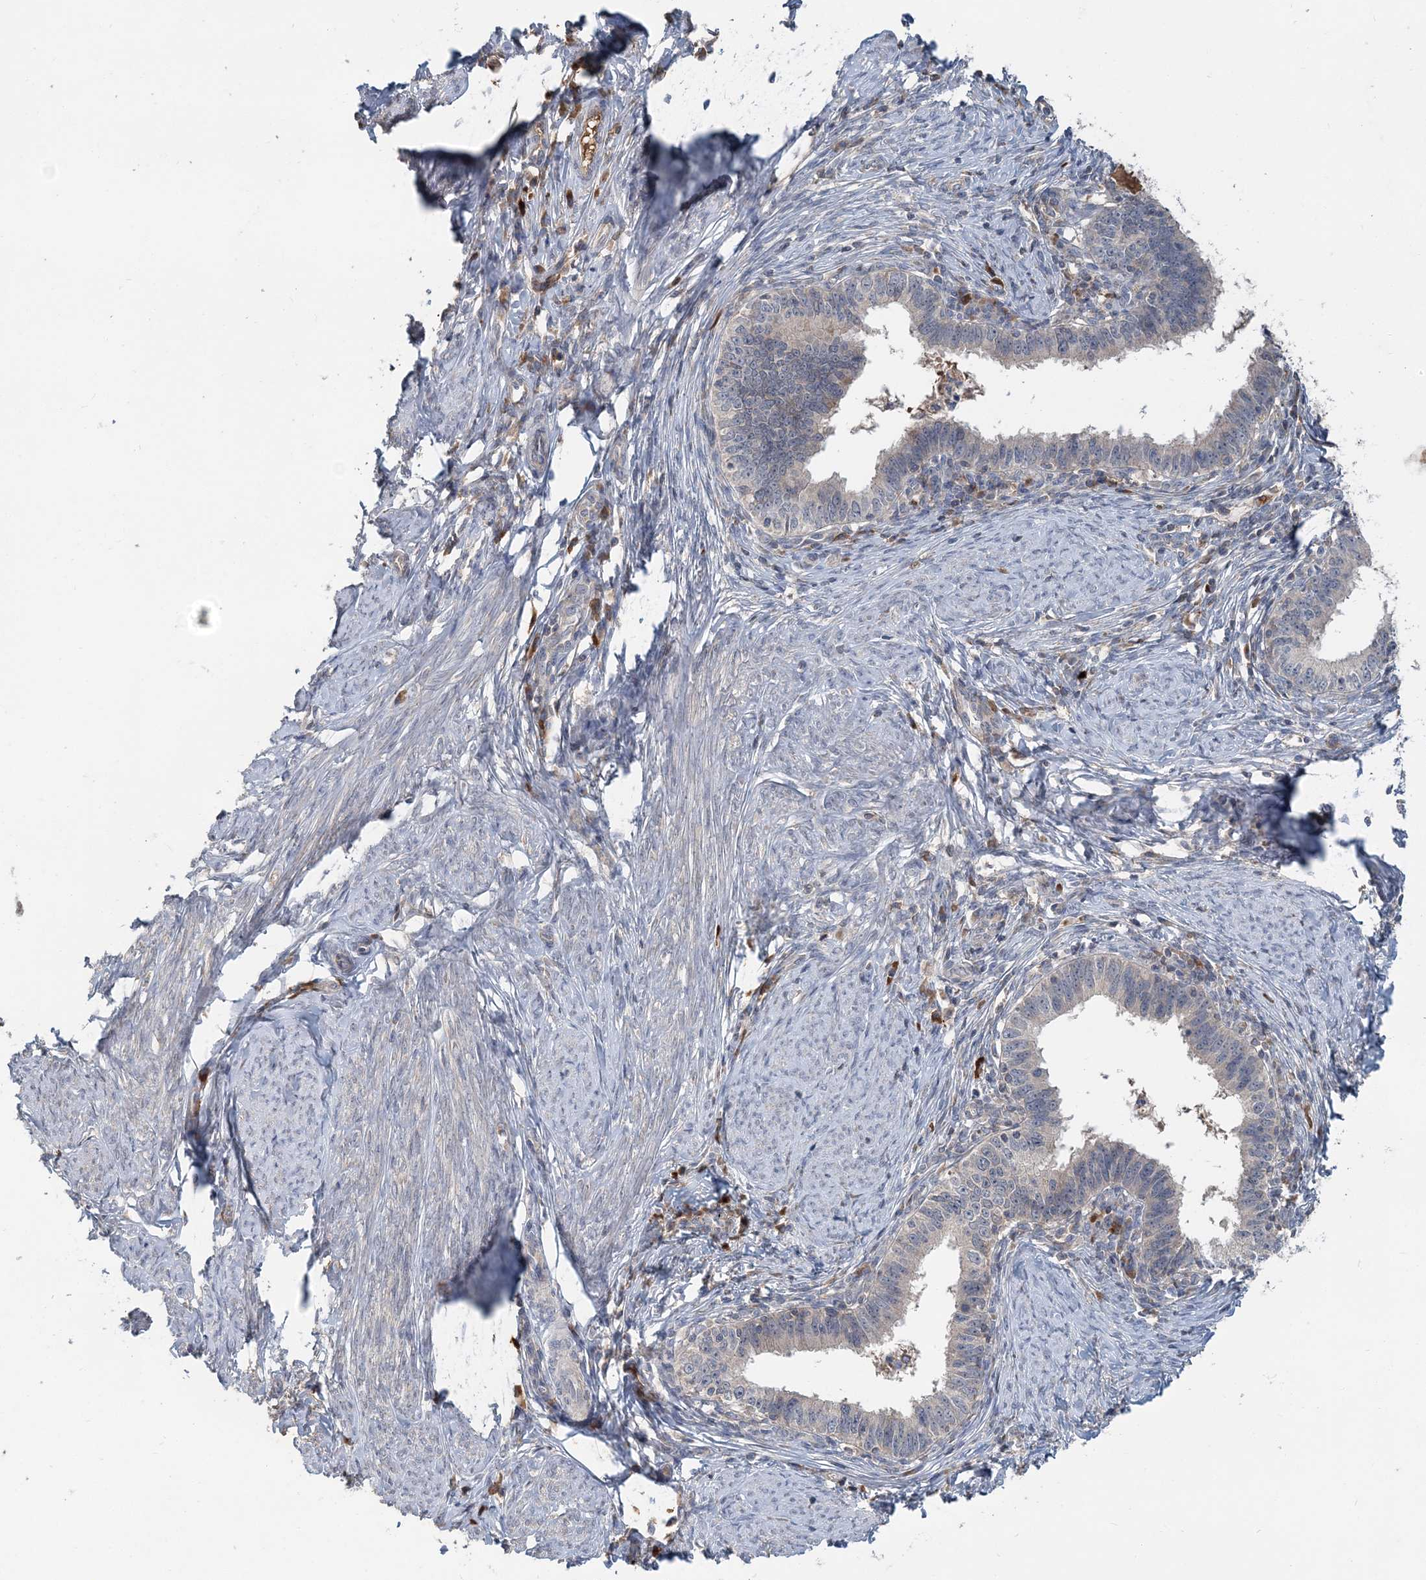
{"staining": {"intensity": "negative", "quantity": "none", "location": "none"}, "tissue": "cervical cancer", "cell_type": "Tumor cells", "image_type": "cancer", "snomed": [{"axis": "morphology", "description": "Adenocarcinoma, NOS"}, {"axis": "topography", "description": "Cervix"}], "caption": "Tumor cells show no significant protein positivity in cervical cancer.", "gene": "RNF25", "patient": {"sex": "female", "age": 36}}